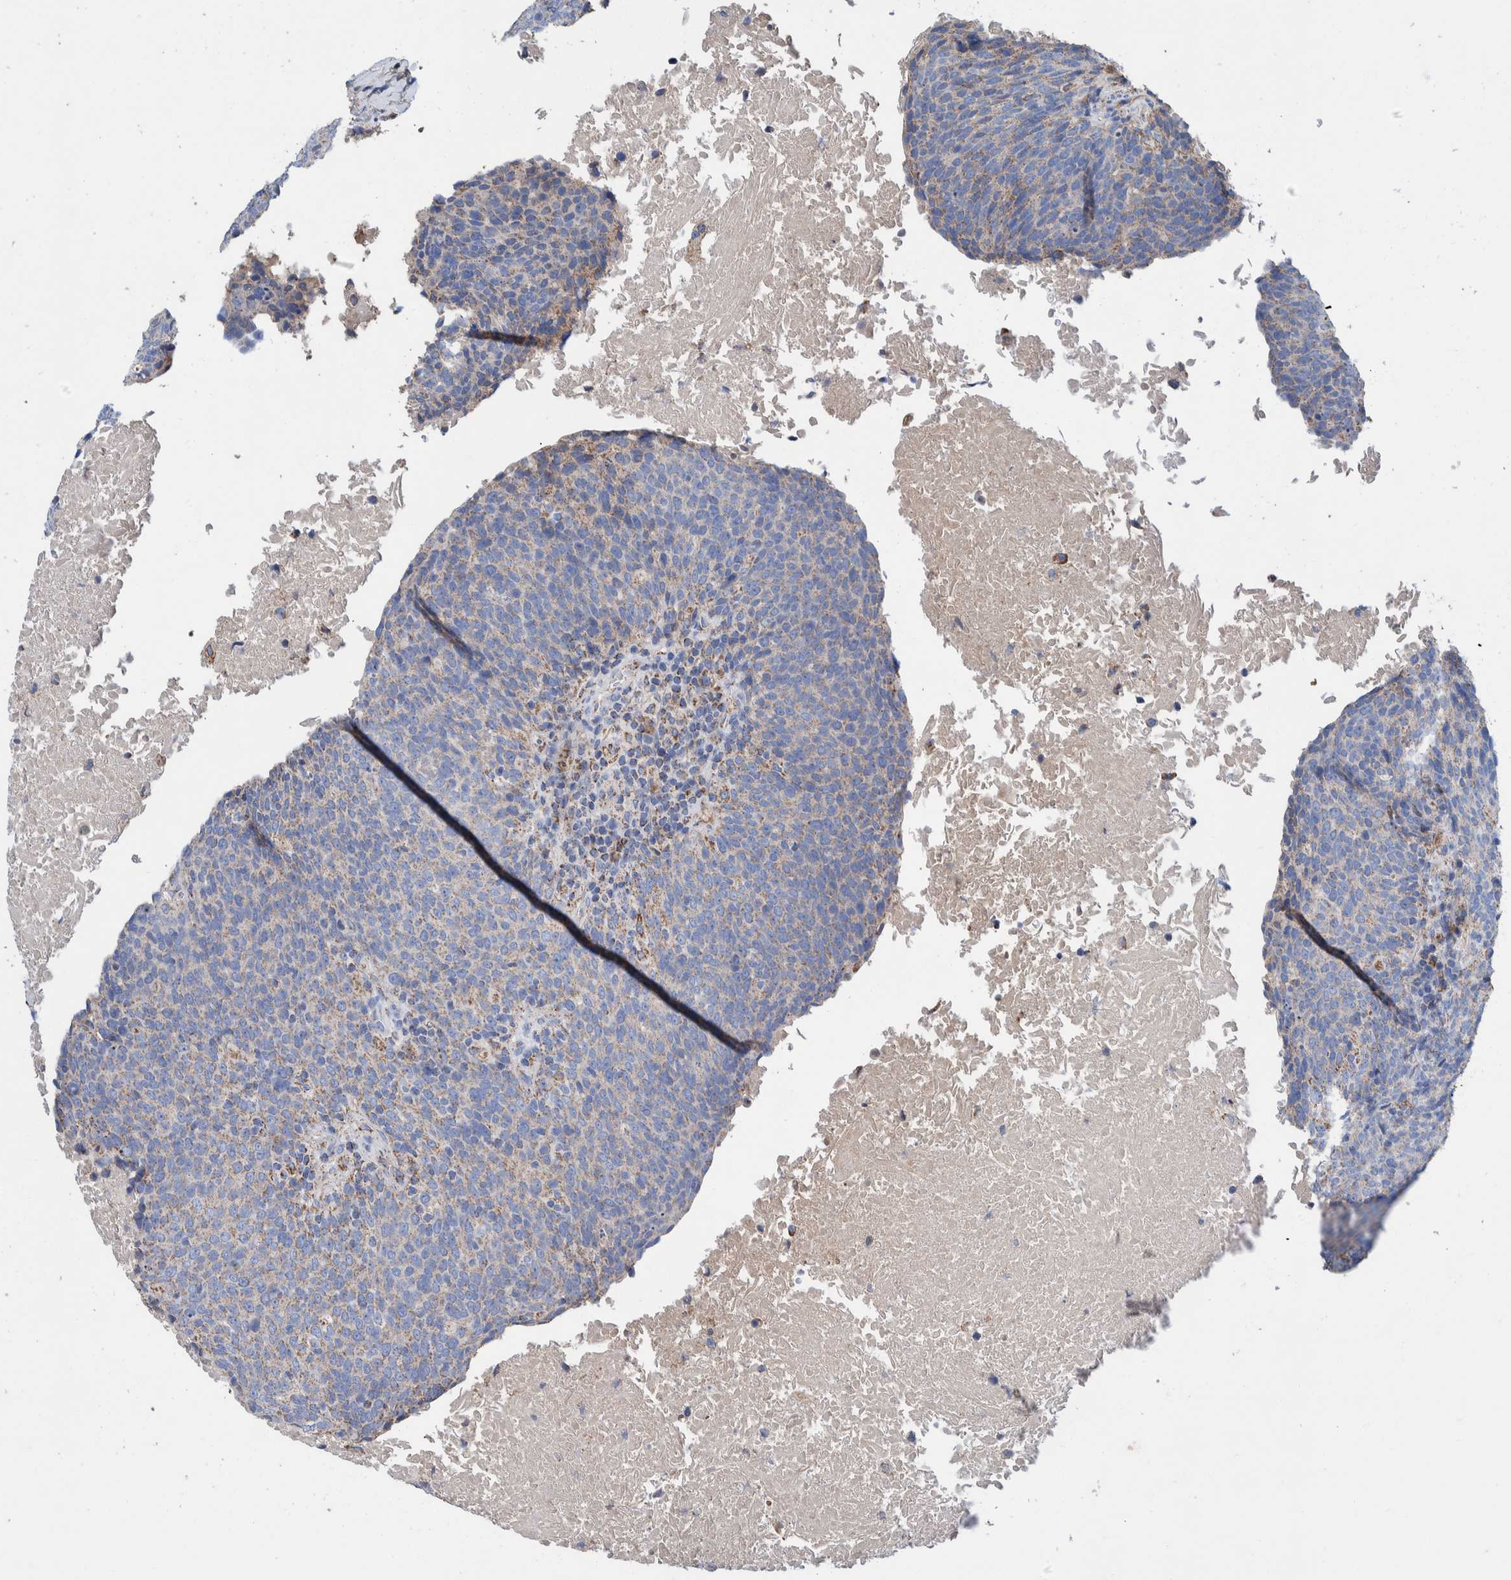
{"staining": {"intensity": "negative", "quantity": "none", "location": "none"}, "tissue": "head and neck cancer", "cell_type": "Tumor cells", "image_type": "cancer", "snomed": [{"axis": "morphology", "description": "Squamous cell carcinoma, NOS"}, {"axis": "morphology", "description": "Squamous cell carcinoma, metastatic, NOS"}, {"axis": "topography", "description": "Lymph node"}, {"axis": "topography", "description": "Head-Neck"}], "caption": "A high-resolution image shows IHC staining of head and neck squamous cell carcinoma, which demonstrates no significant staining in tumor cells.", "gene": "DECR1", "patient": {"sex": "male", "age": 62}}